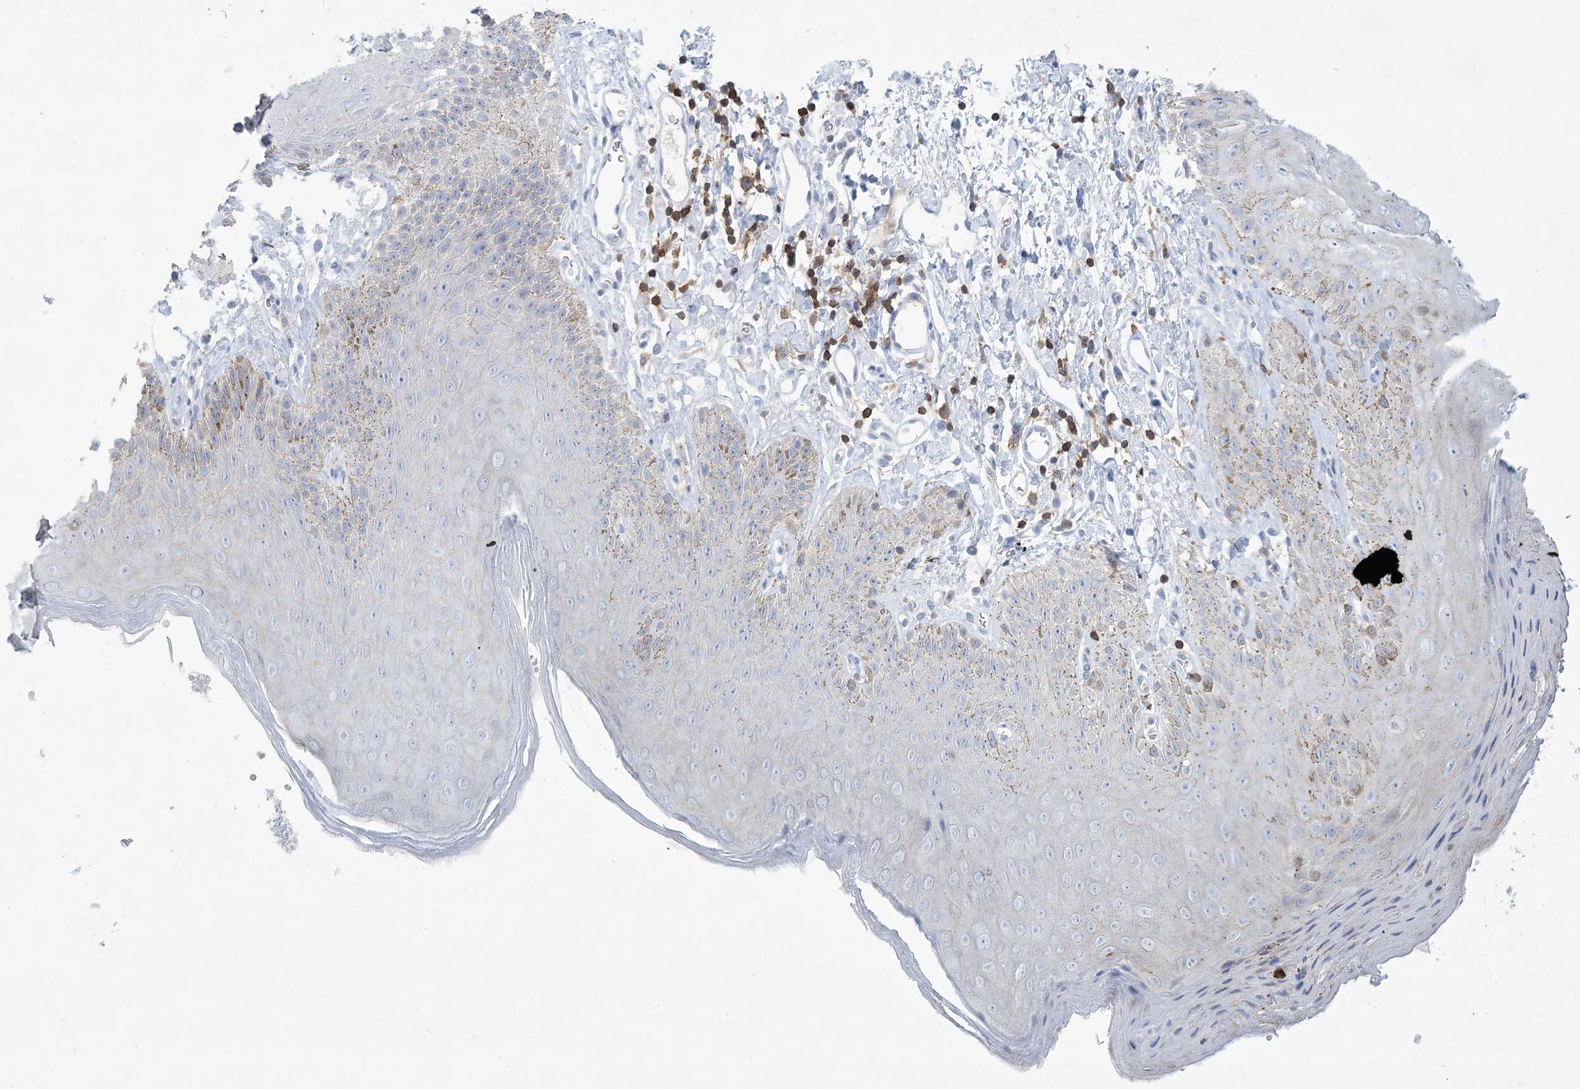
{"staining": {"intensity": "negative", "quantity": "none", "location": "none"}, "tissue": "skin", "cell_type": "Epidermal cells", "image_type": "normal", "snomed": [{"axis": "morphology", "description": "Normal tissue, NOS"}, {"axis": "topography", "description": "Anal"}], "caption": "An IHC histopathology image of normal skin is shown. There is no staining in epidermal cells of skin.", "gene": "PSD4", "patient": {"sex": "male", "age": 44}}